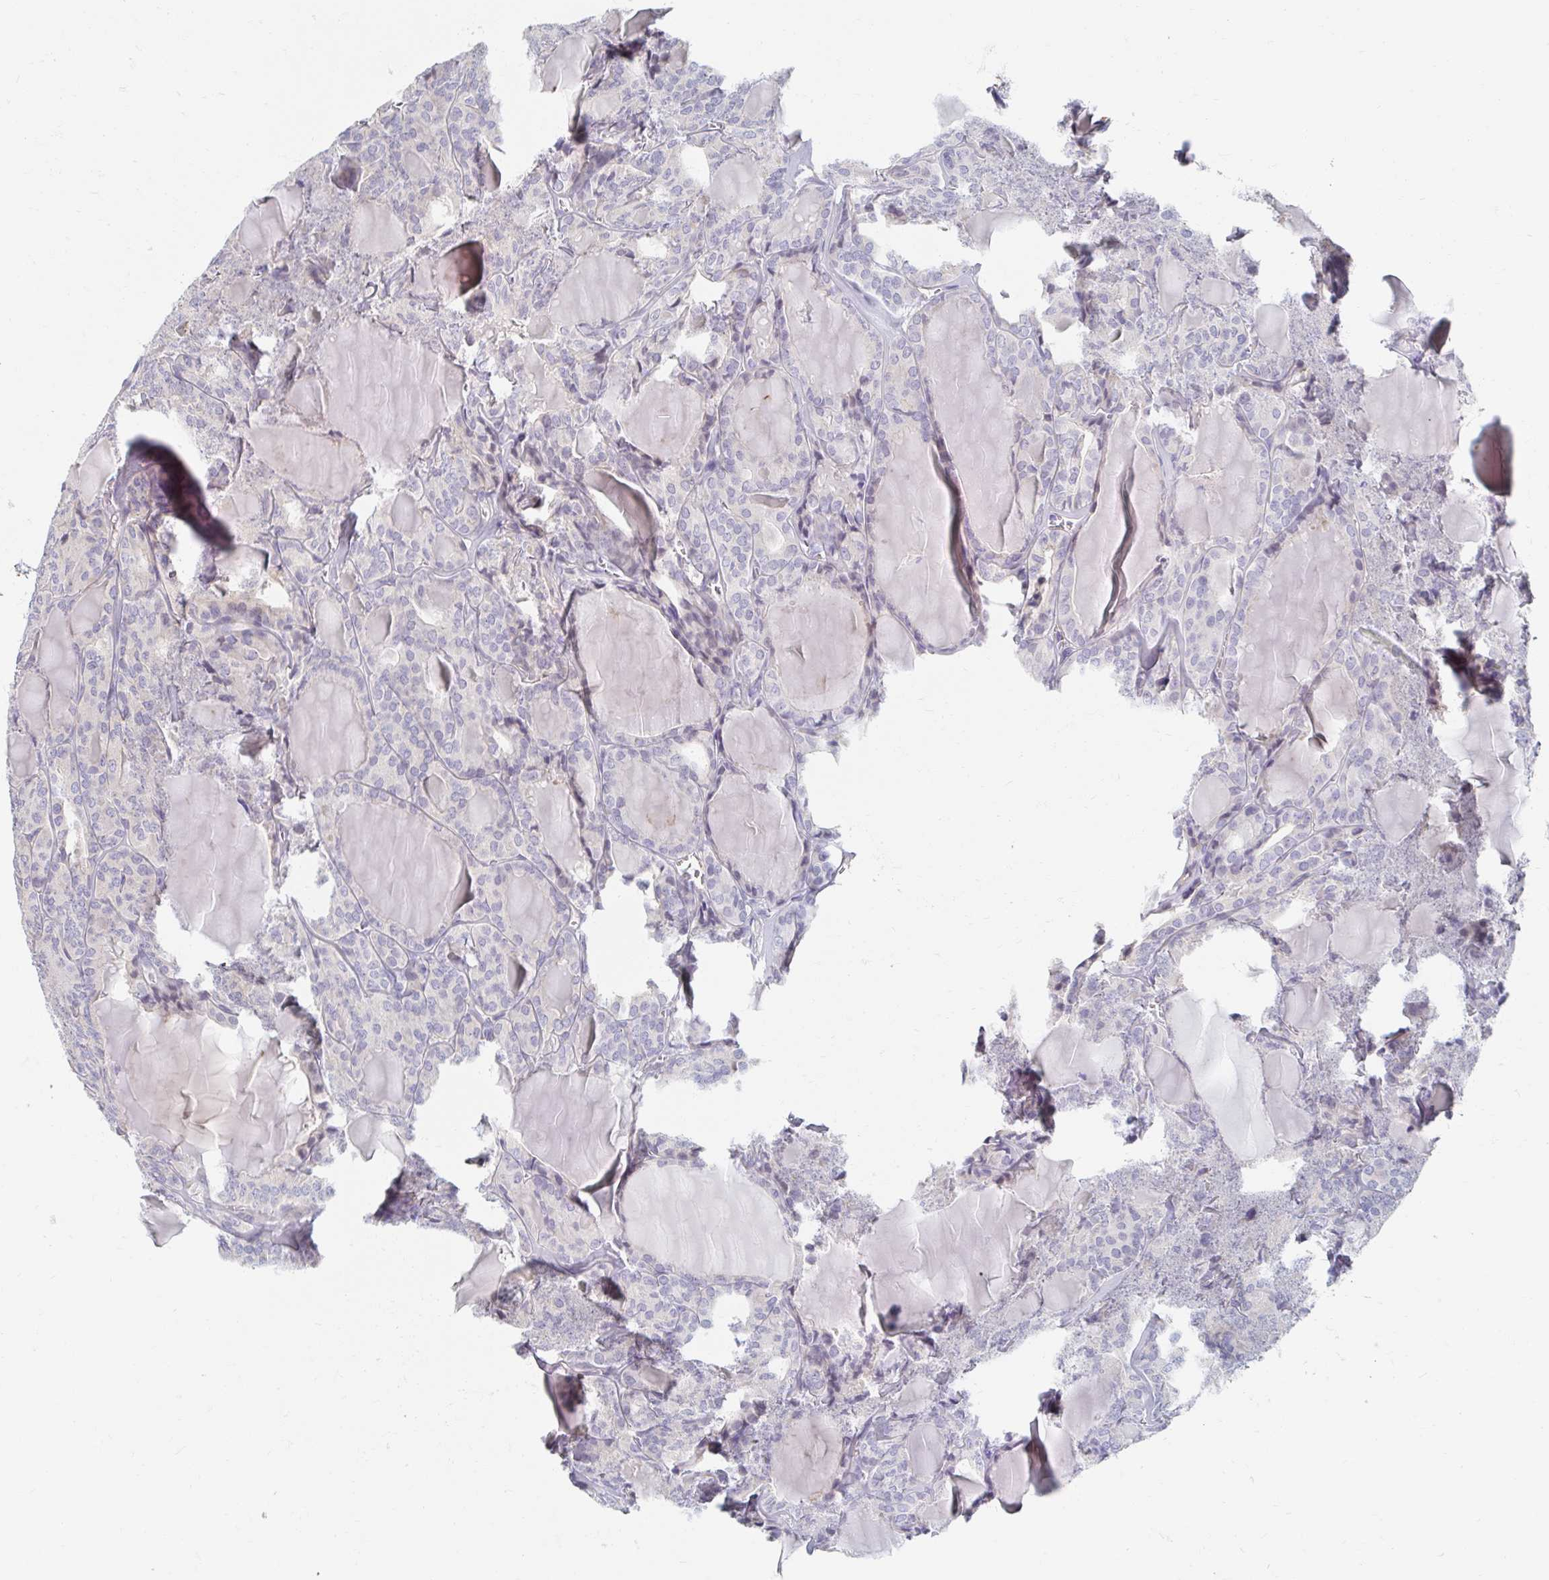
{"staining": {"intensity": "negative", "quantity": "none", "location": "none"}, "tissue": "thyroid cancer", "cell_type": "Tumor cells", "image_type": "cancer", "snomed": [{"axis": "morphology", "description": "Follicular adenoma carcinoma, NOS"}, {"axis": "topography", "description": "Thyroid gland"}], "caption": "This is an immunohistochemistry (IHC) image of thyroid follicular adenoma carcinoma. There is no staining in tumor cells.", "gene": "MYLK2", "patient": {"sex": "male", "age": 74}}